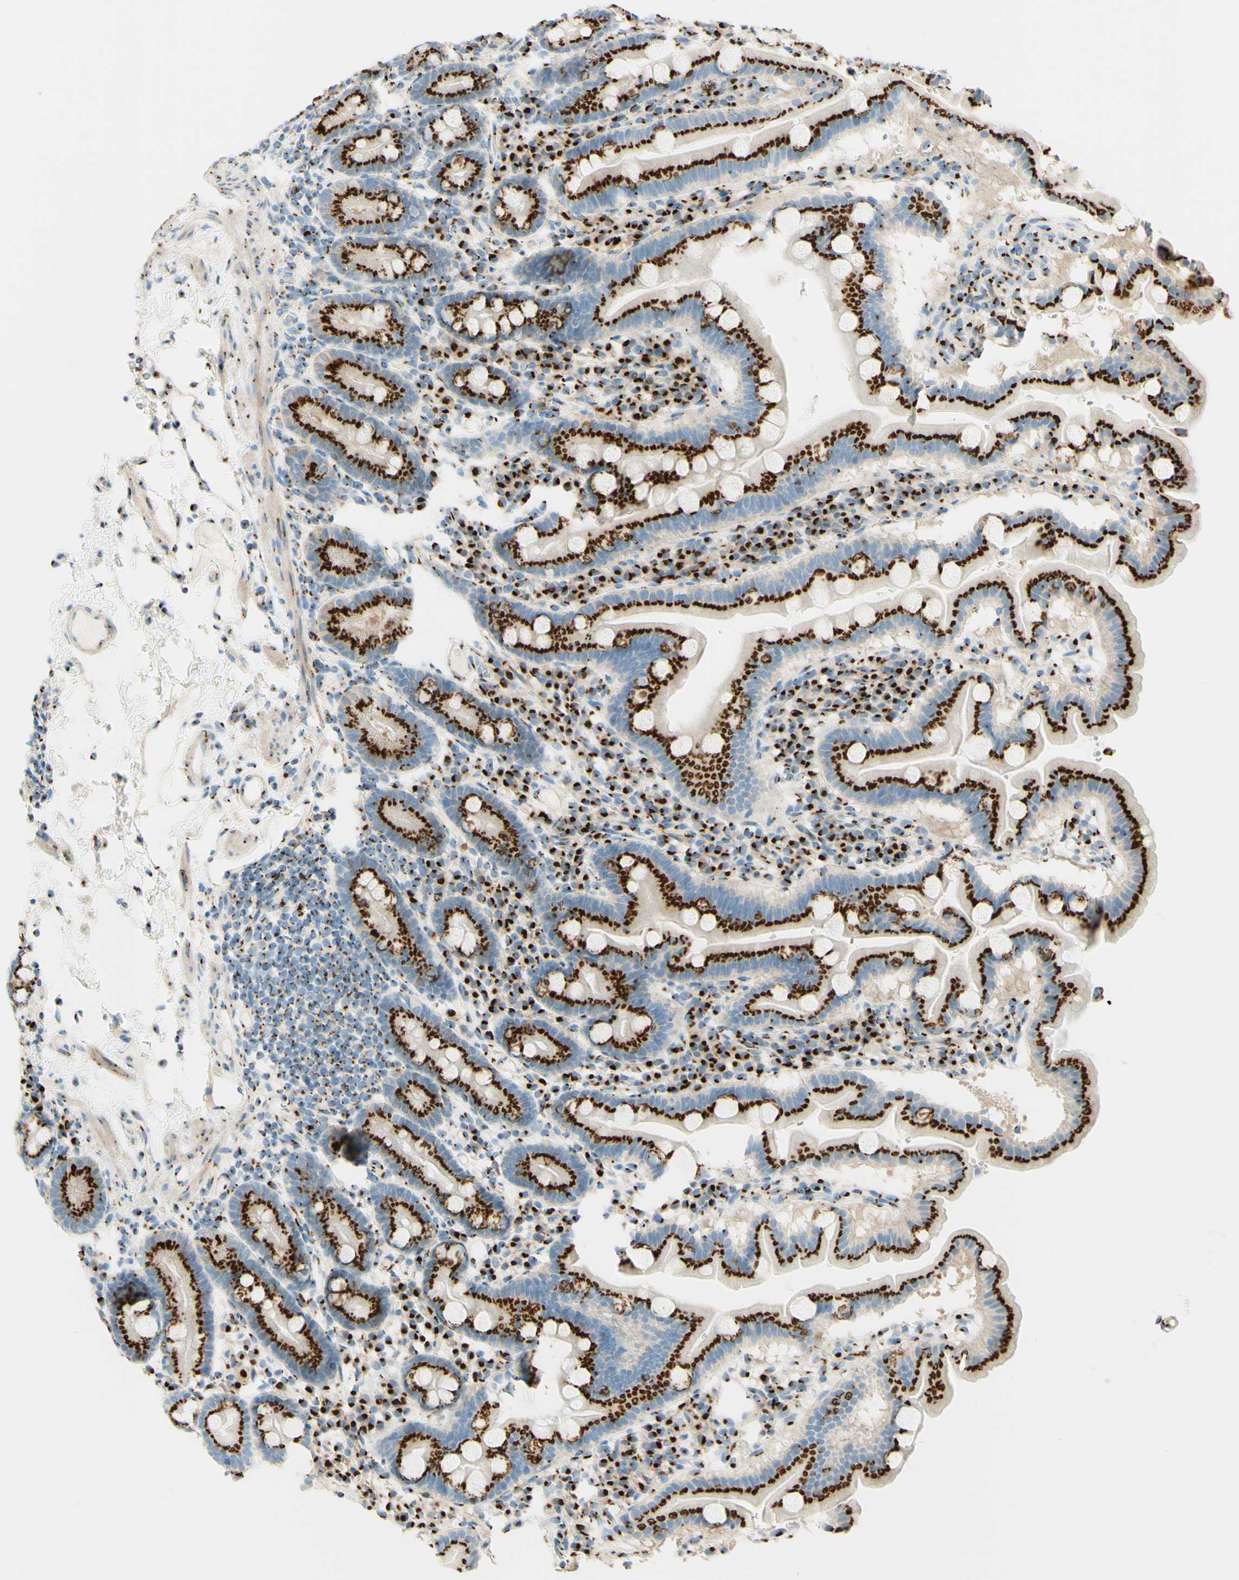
{"staining": {"intensity": "strong", "quantity": ">75%", "location": "cytoplasmic/membranous"}, "tissue": "duodenum", "cell_type": "Glandular cells", "image_type": "normal", "snomed": [{"axis": "morphology", "description": "Normal tissue, NOS"}, {"axis": "topography", "description": "Duodenum"}], "caption": "Duodenum stained with immunohistochemistry demonstrates strong cytoplasmic/membranous positivity in about >75% of glandular cells.", "gene": "GOLGB1", "patient": {"sex": "male", "age": 50}}